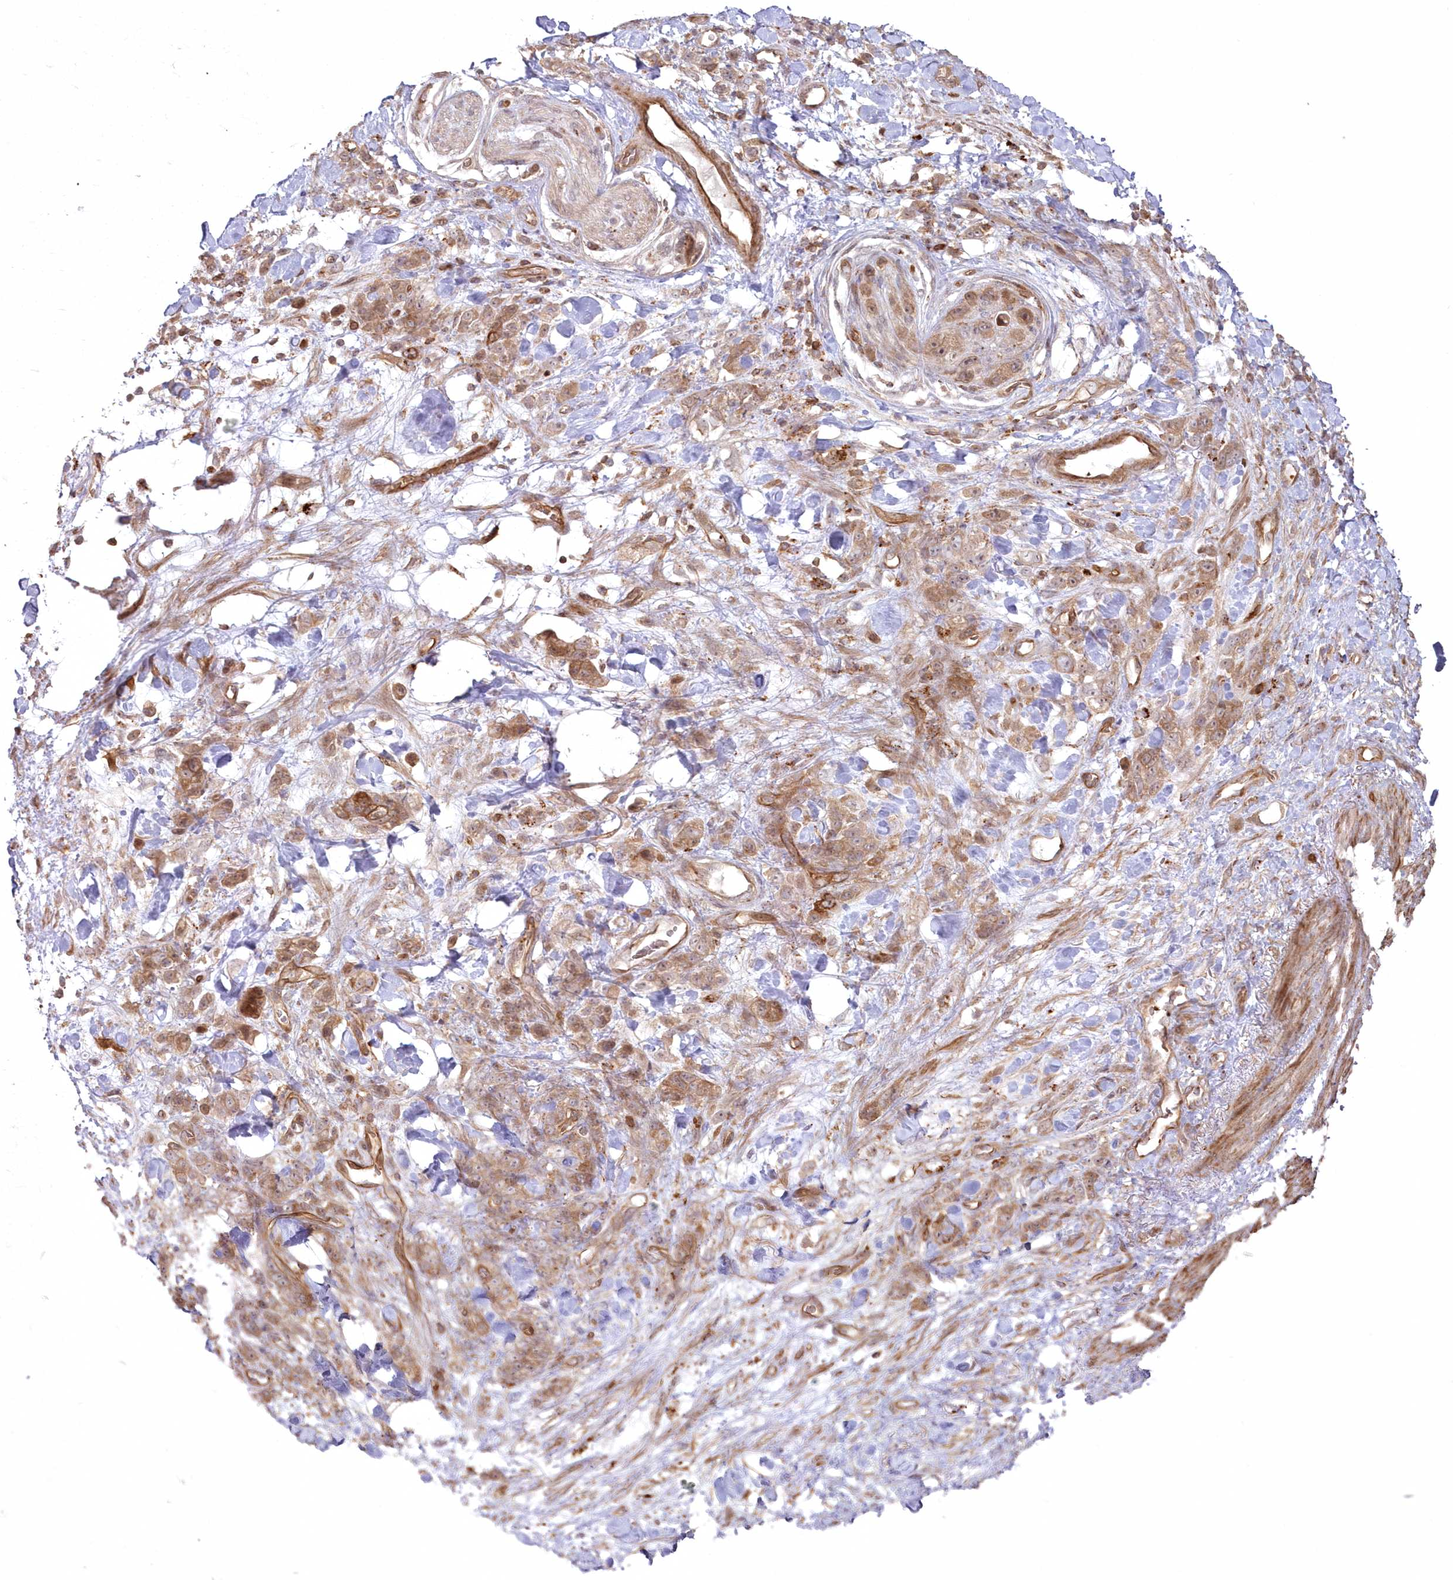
{"staining": {"intensity": "moderate", "quantity": ">75%", "location": "cytoplasmic/membranous"}, "tissue": "stomach cancer", "cell_type": "Tumor cells", "image_type": "cancer", "snomed": [{"axis": "morphology", "description": "Normal tissue, NOS"}, {"axis": "morphology", "description": "Adenocarcinoma, NOS"}, {"axis": "topography", "description": "Stomach"}], "caption": "High-magnification brightfield microscopy of stomach cancer (adenocarcinoma) stained with DAB (3,3'-diaminobenzidine) (brown) and counterstained with hematoxylin (blue). tumor cells exhibit moderate cytoplasmic/membranous positivity is appreciated in about>75% of cells.", "gene": "RGCC", "patient": {"sex": "male", "age": 82}}